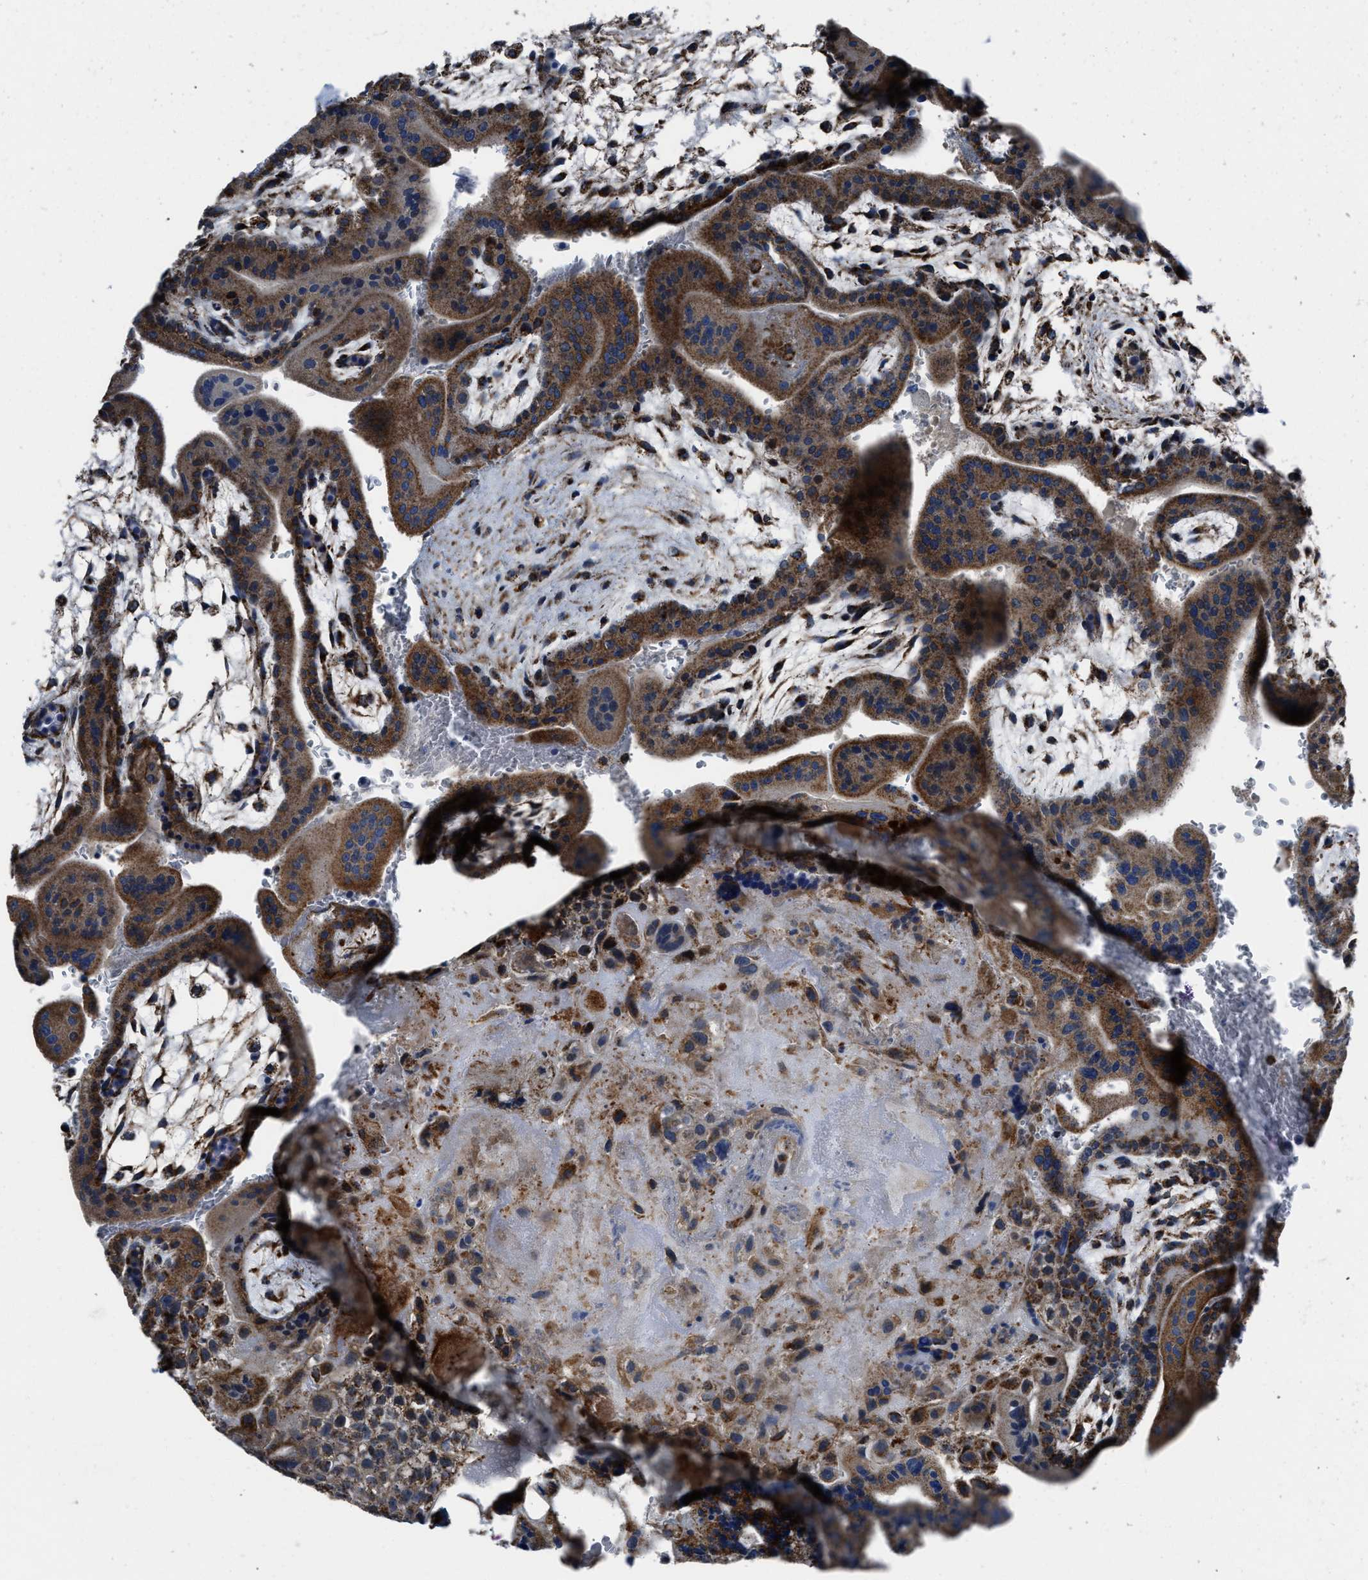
{"staining": {"intensity": "weak", "quantity": ">75%", "location": "cytoplasmic/membranous"}, "tissue": "placenta", "cell_type": "Decidual cells", "image_type": "normal", "snomed": [{"axis": "morphology", "description": "Normal tissue, NOS"}, {"axis": "topography", "description": "Placenta"}], "caption": "A brown stain shows weak cytoplasmic/membranous positivity of a protein in decidual cells of normal human placenta. The protein is shown in brown color, while the nuclei are stained blue.", "gene": "NSD3", "patient": {"sex": "female", "age": 35}}